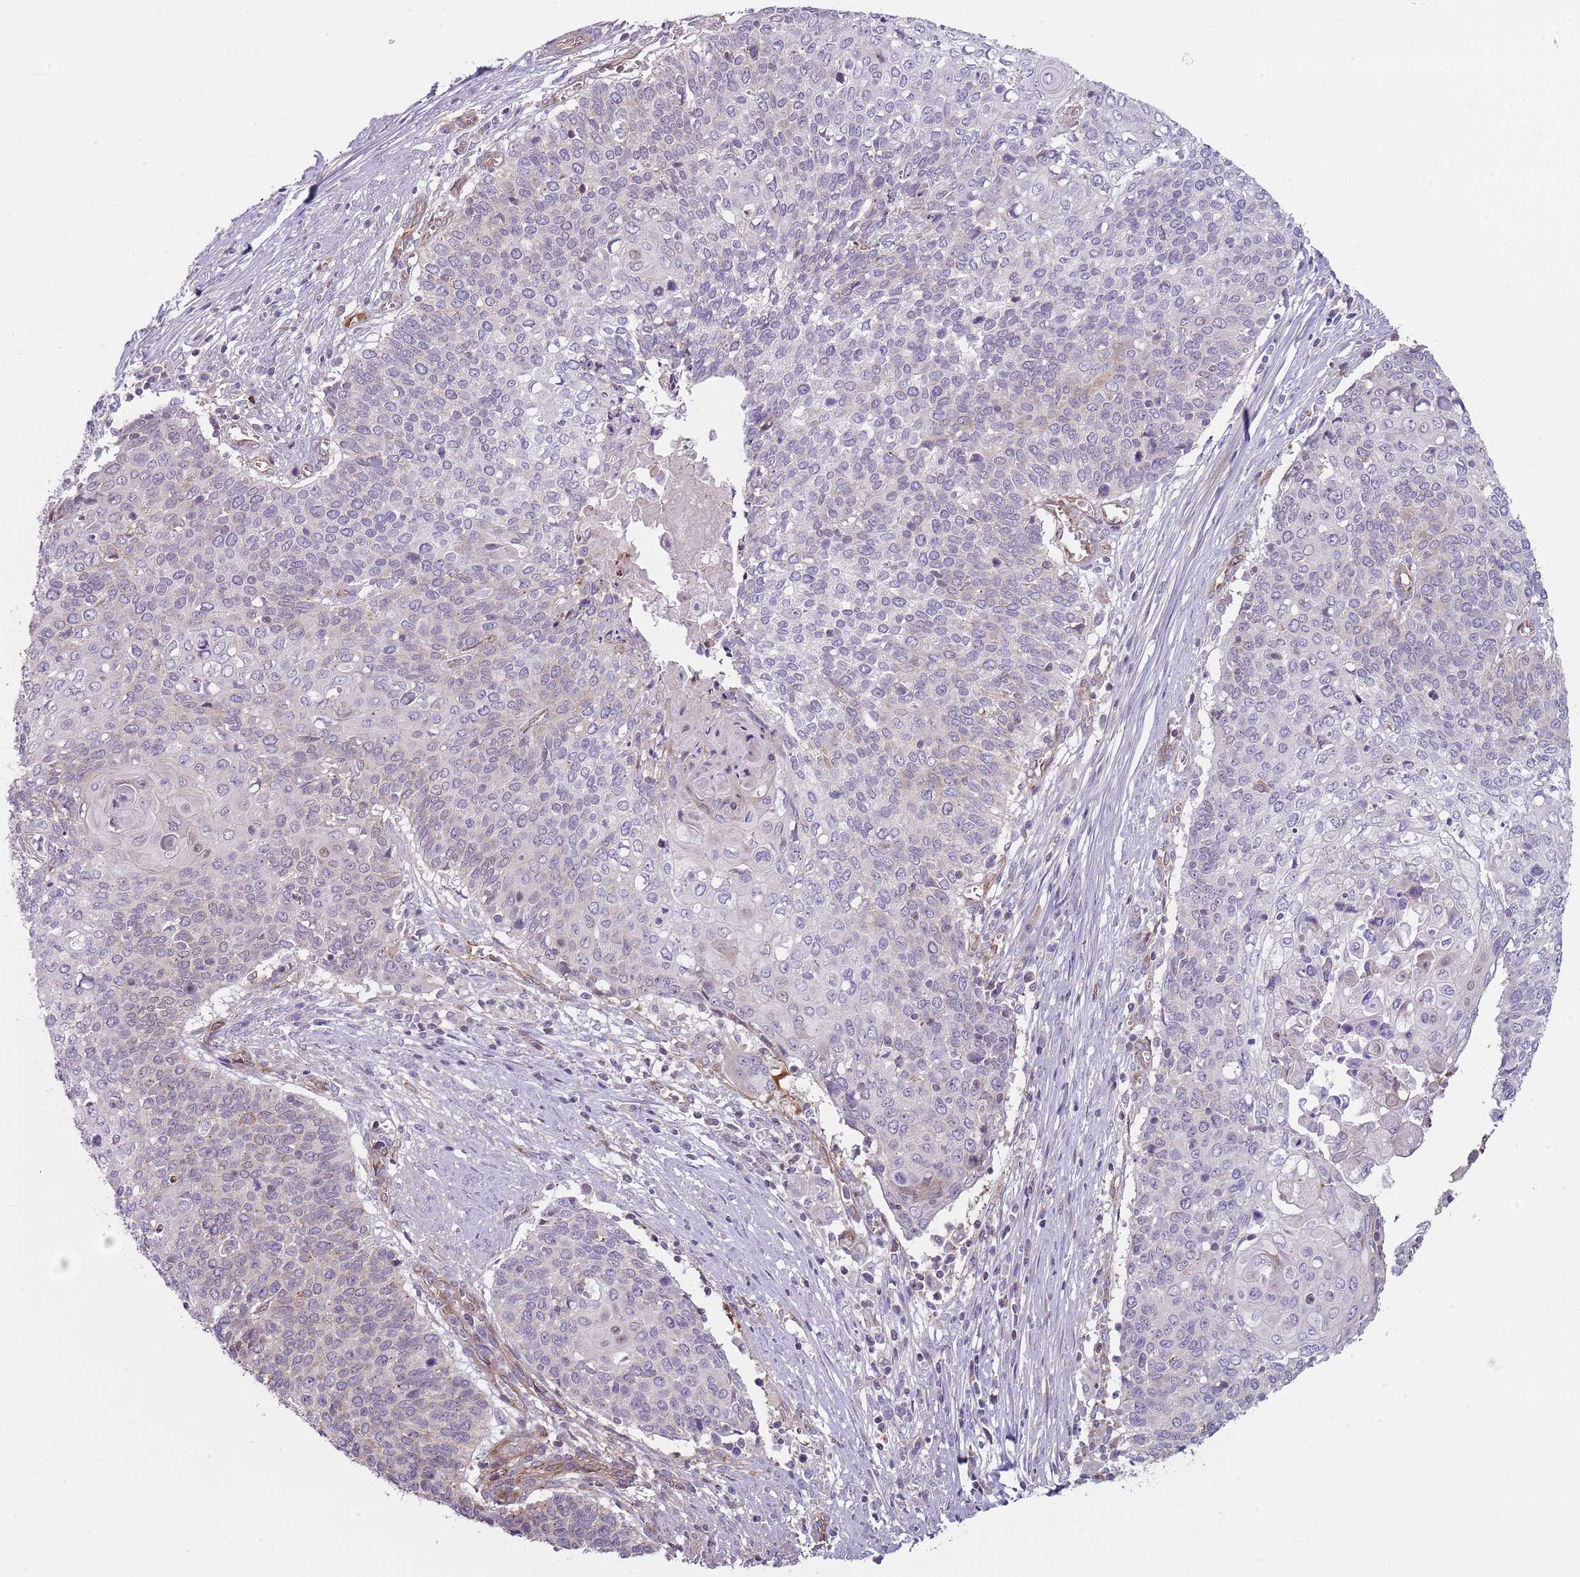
{"staining": {"intensity": "negative", "quantity": "none", "location": "none"}, "tissue": "cervical cancer", "cell_type": "Tumor cells", "image_type": "cancer", "snomed": [{"axis": "morphology", "description": "Squamous cell carcinoma, NOS"}, {"axis": "topography", "description": "Cervix"}], "caption": "The IHC micrograph has no significant positivity in tumor cells of cervical cancer (squamous cell carcinoma) tissue.", "gene": "GNAI3", "patient": {"sex": "female", "age": 39}}